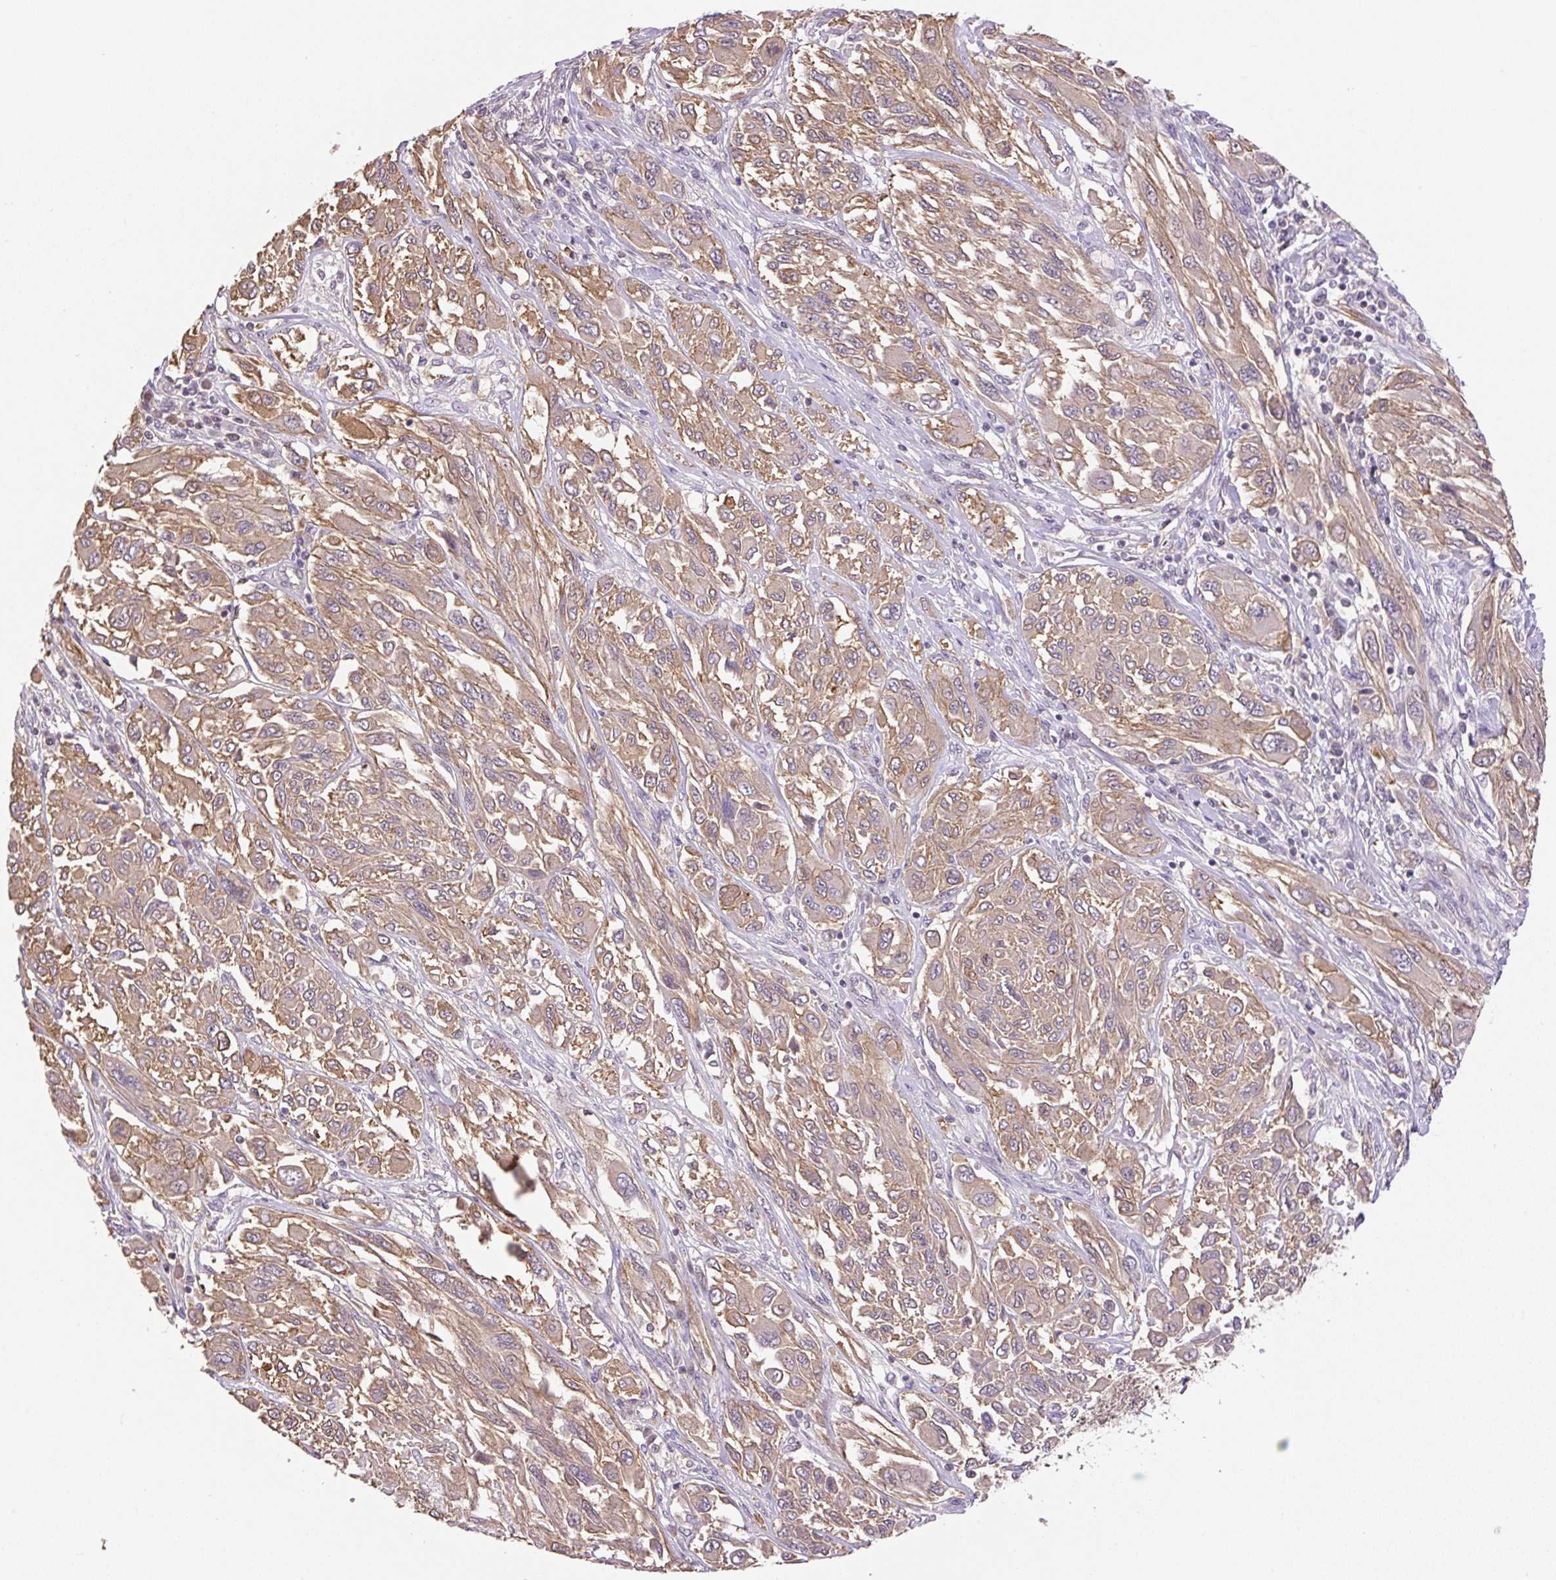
{"staining": {"intensity": "moderate", "quantity": ">75%", "location": "cytoplasmic/membranous"}, "tissue": "melanoma", "cell_type": "Tumor cells", "image_type": "cancer", "snomed": [{"axis": "morphology", "description": "Malignant melanoma, NOS"}, {"axis": "topography", "description": "Skin"}], "caption": "A histopathology image of melanoma stained for a protein shows moderate cytoplasmic/membranous brown staining in tumor cells.", "gene": "COX8A", "patient": {"sex": "female", "age": 91}}